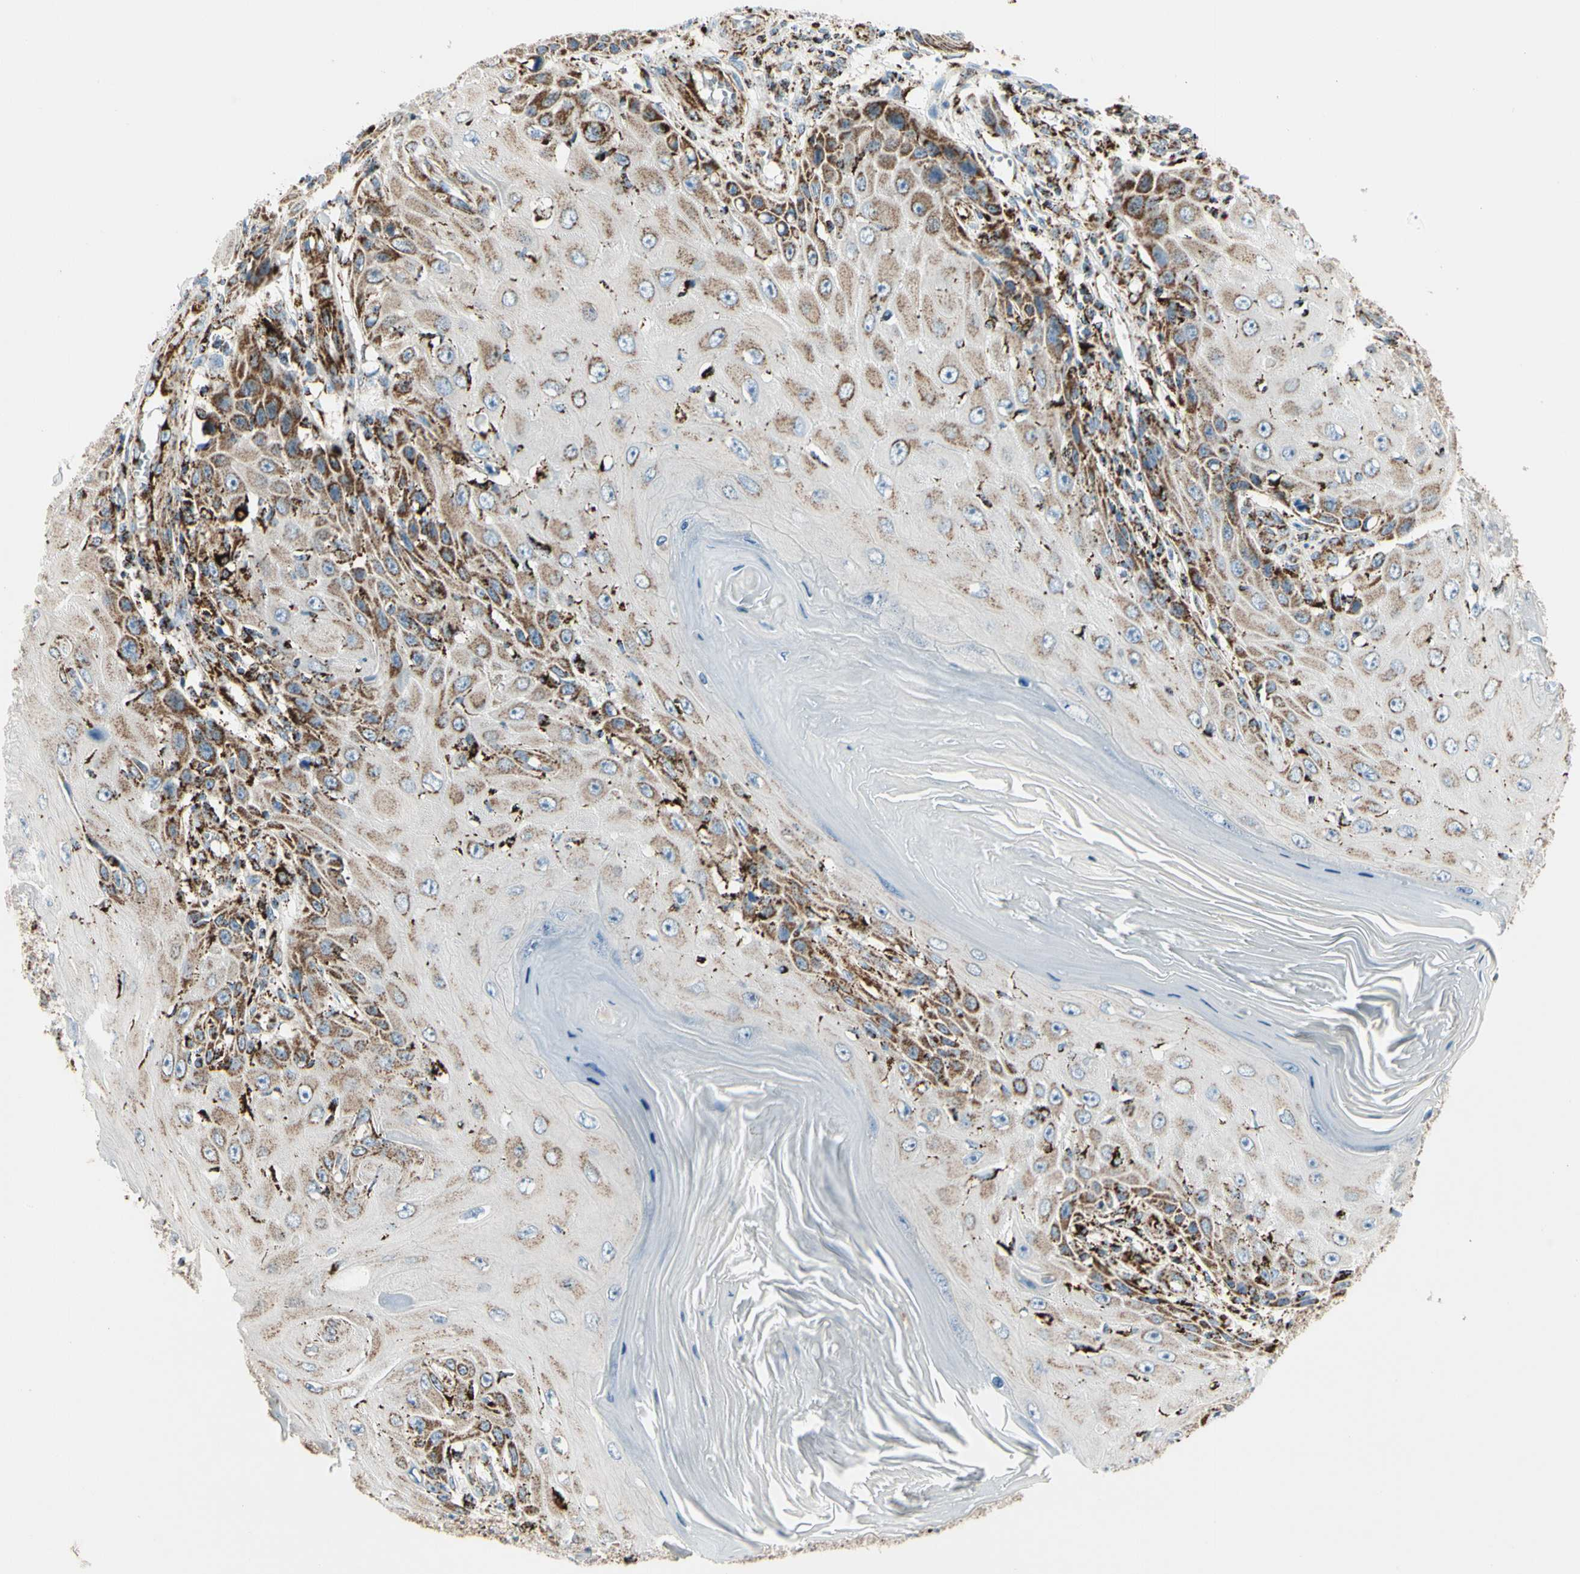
{"staining": {"intensity": "moderate", "quantity": "25%-75%", "location": "cytoplasmic/membranous"}, "tissue": "skin cancer", "cell_type": "Tumor cells", "image_type": "cancer", "snomed": [{"axis": "morphology", "description": "Squamous cell carcinoma, NOS"}, {"axis": "topography", "description": "Skin"}], "caption": "Immunohistochemical staining of skin cancer demonstrates medium levels of moderate cytoplasmic/membranous protein expression in approximately 25%-75% of tumor cells.", "gene": "ME2", "patient": {"sex": "female", "age": 73}}